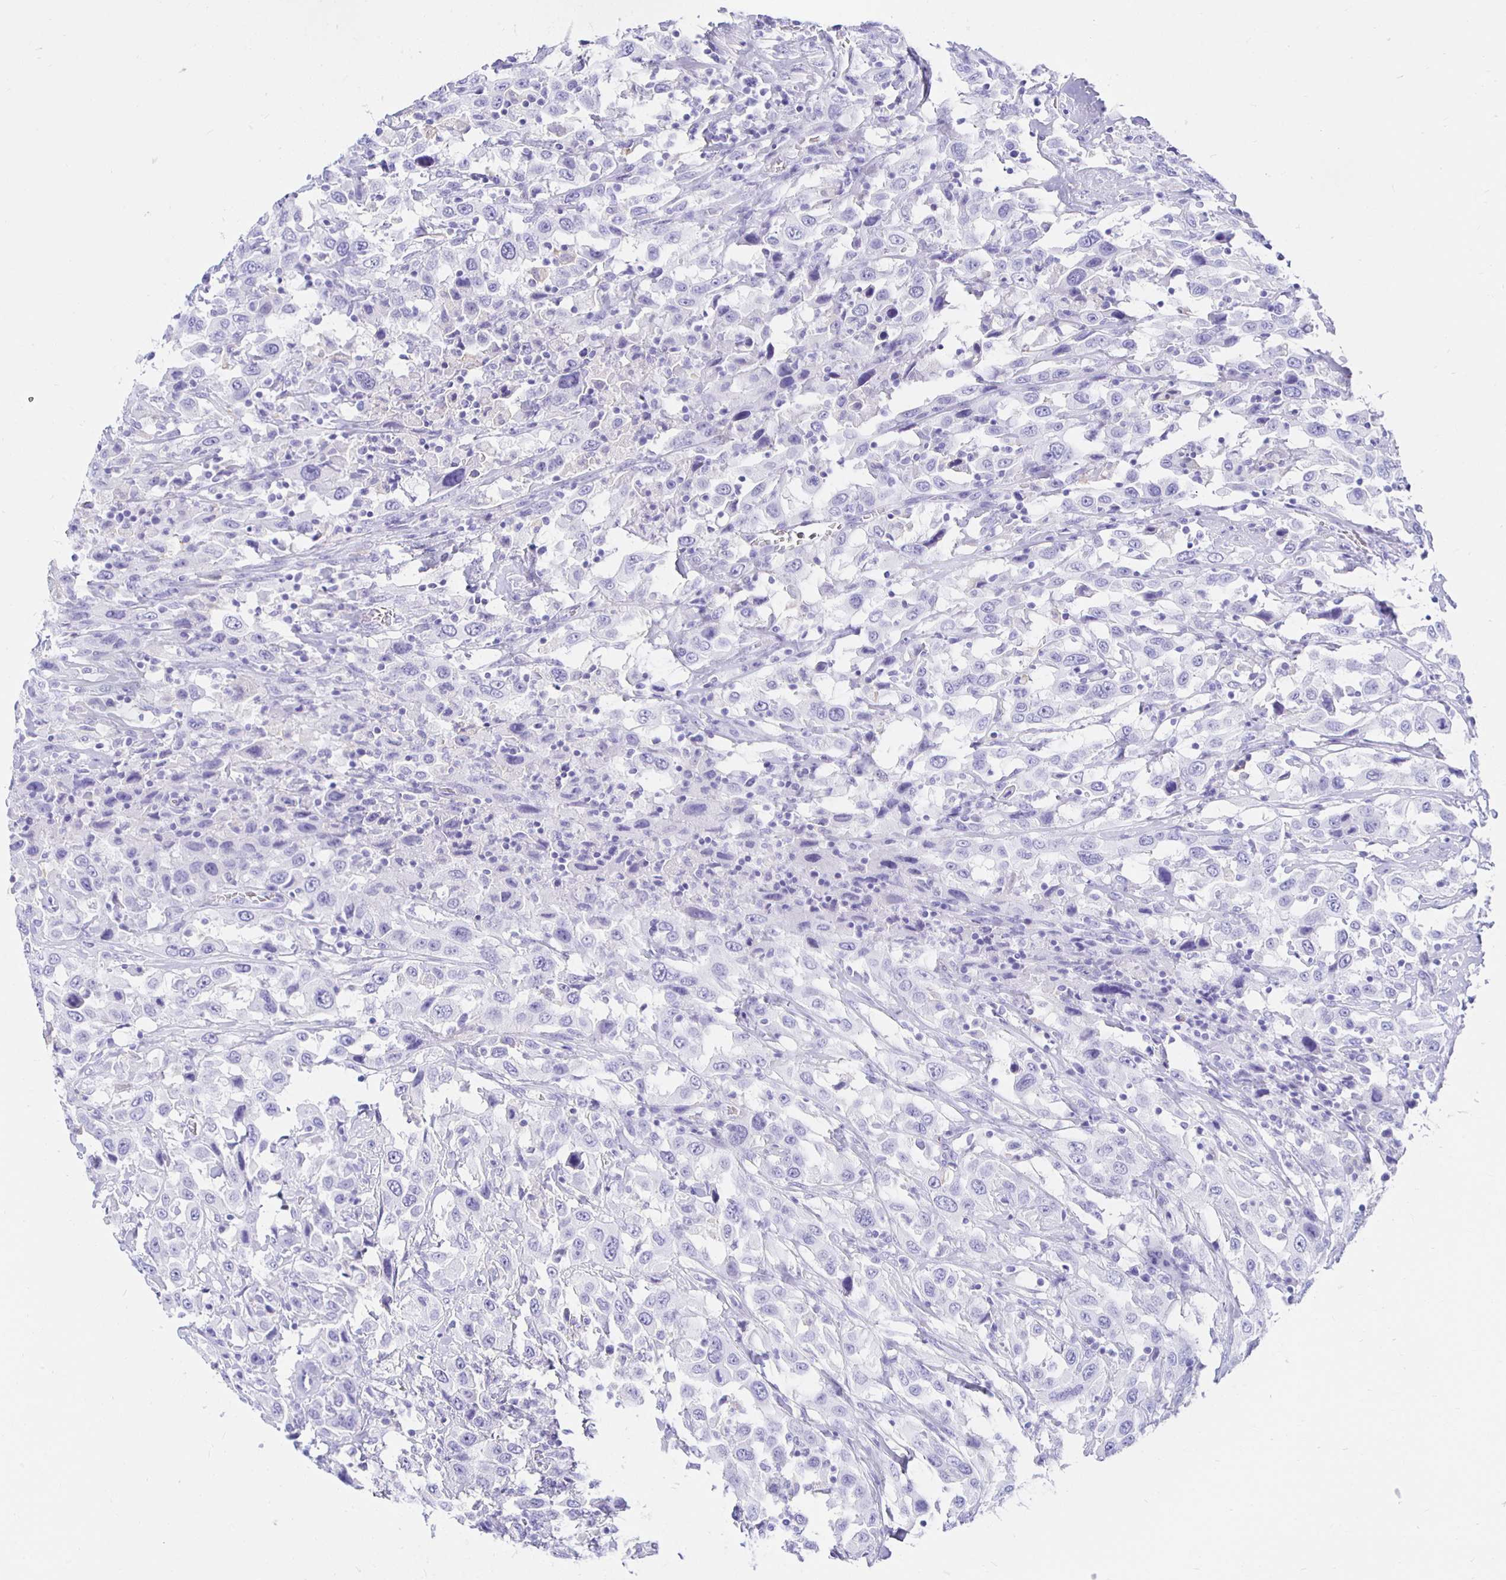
{"staining": {"intensity": "negative", "quantity": "none", "location": "none"}, "tissue": "urothelial cancer", "cell_type": "Tumor cells", "image_type": "cancer", "snomed": [{"axis": "morphology", "description": "Urothelial carcinoma, High grade"}, {"axis": "topography", "description": "Urinary bladder"}], "caption": "Urothelial cancer was stained to show a protein in brown. There is no significant expression in tumor cells.", "gene": "UMOD", "patient": {"sex": "male", "age": 61}}